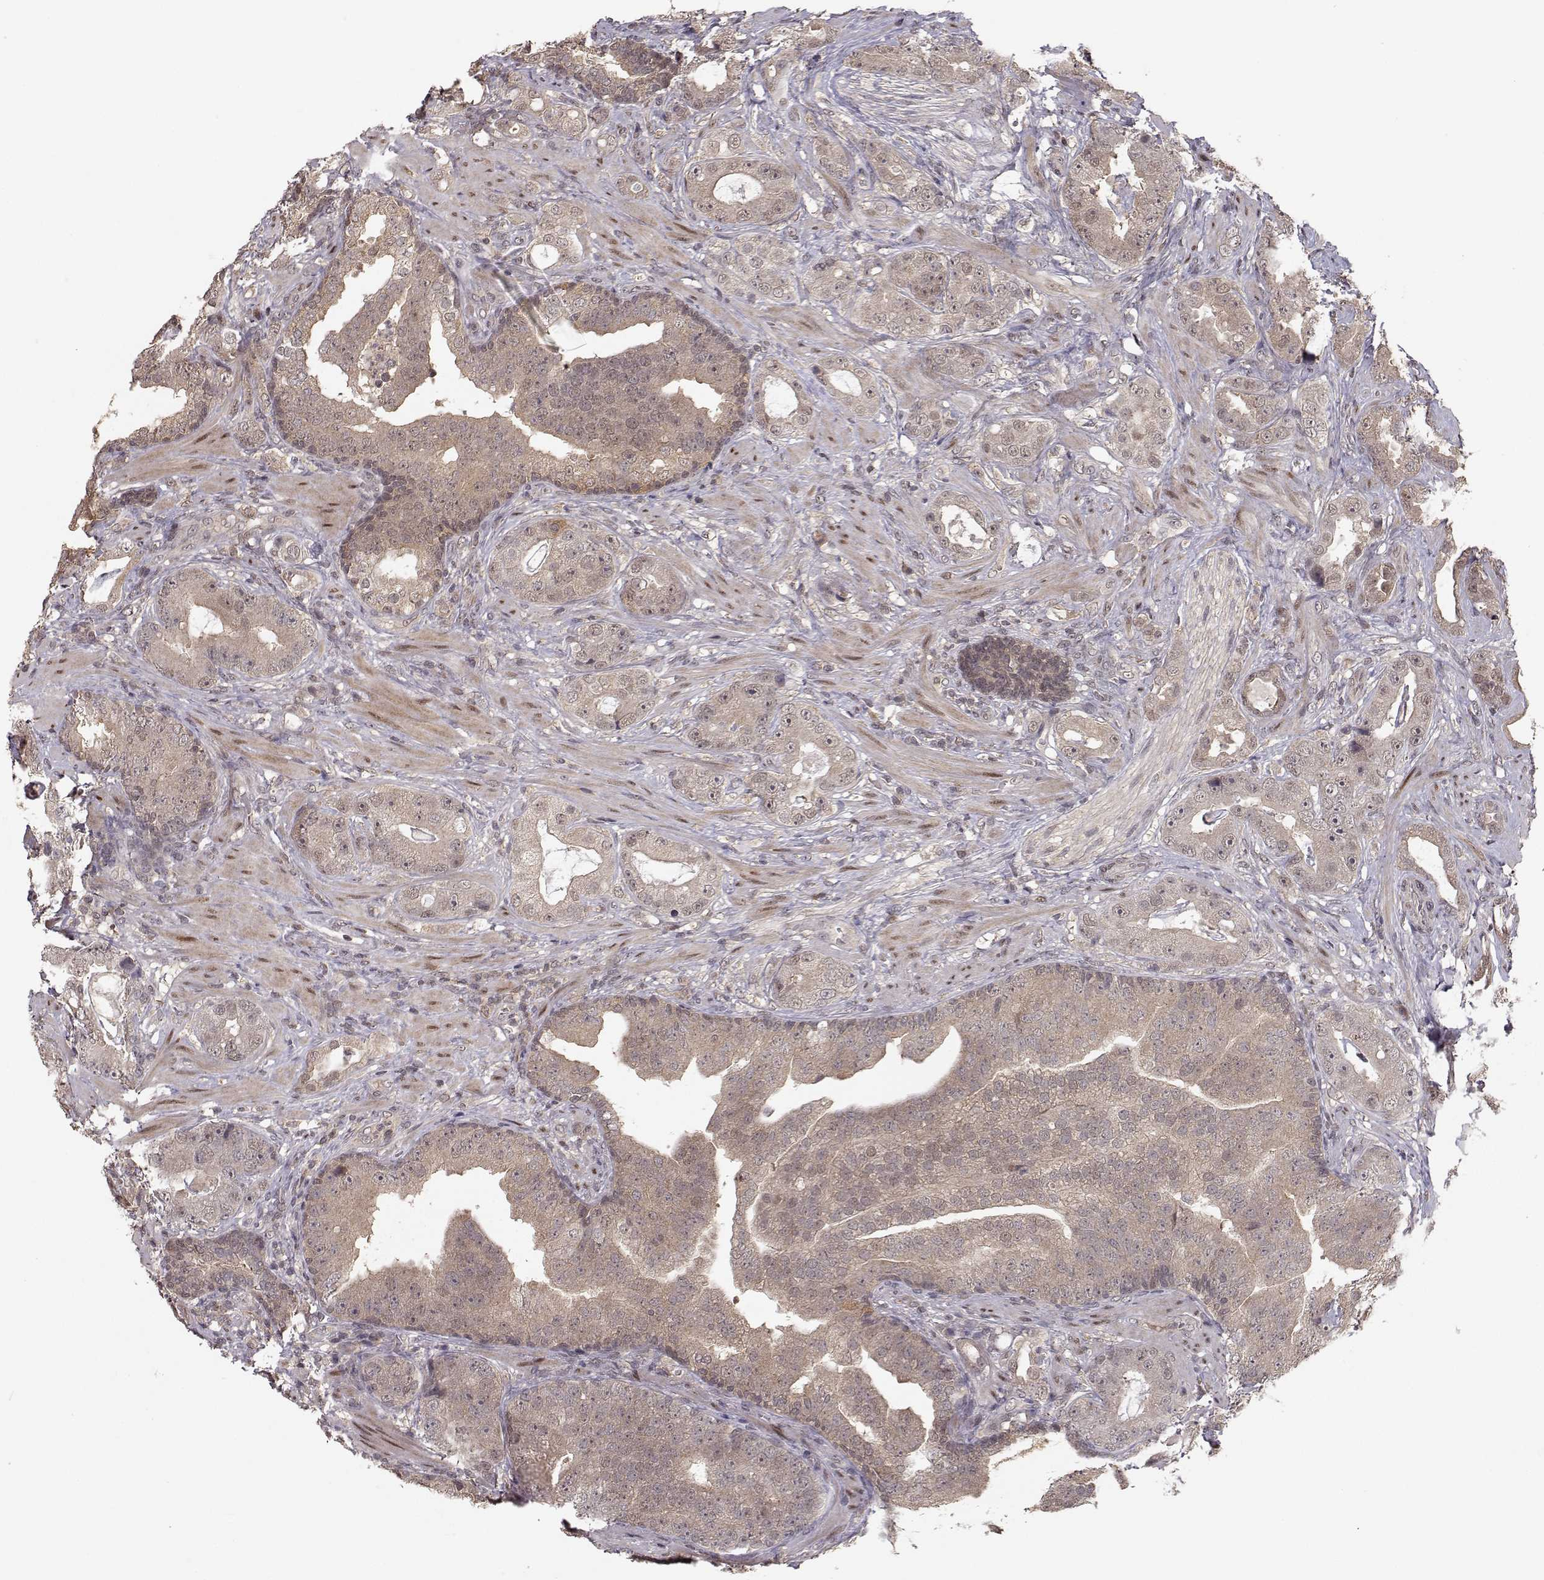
{"staining": {"intensity": "weak", "quantity": ">75%", "location": "cytoplasmic/membranous"}, "tissue": "prostate cancer", "cell_type": "Tumor cells", "image_type": "cancer", "snomed": [{"axis": "morphology", "description": "Adenocarcinoma, NOS"}, {"axis": "topography", "description": "Prostate"}], "caption": "Protein staining by immunohistochemistry (IHC) demonstrates weak cytoplasmic/membranous staining in approximately >75% of tumor cells in prostate cancer (adenocarcinoma).", "gene": "PLEKHG3", "patient": {"sex": "male", "age": 57}}